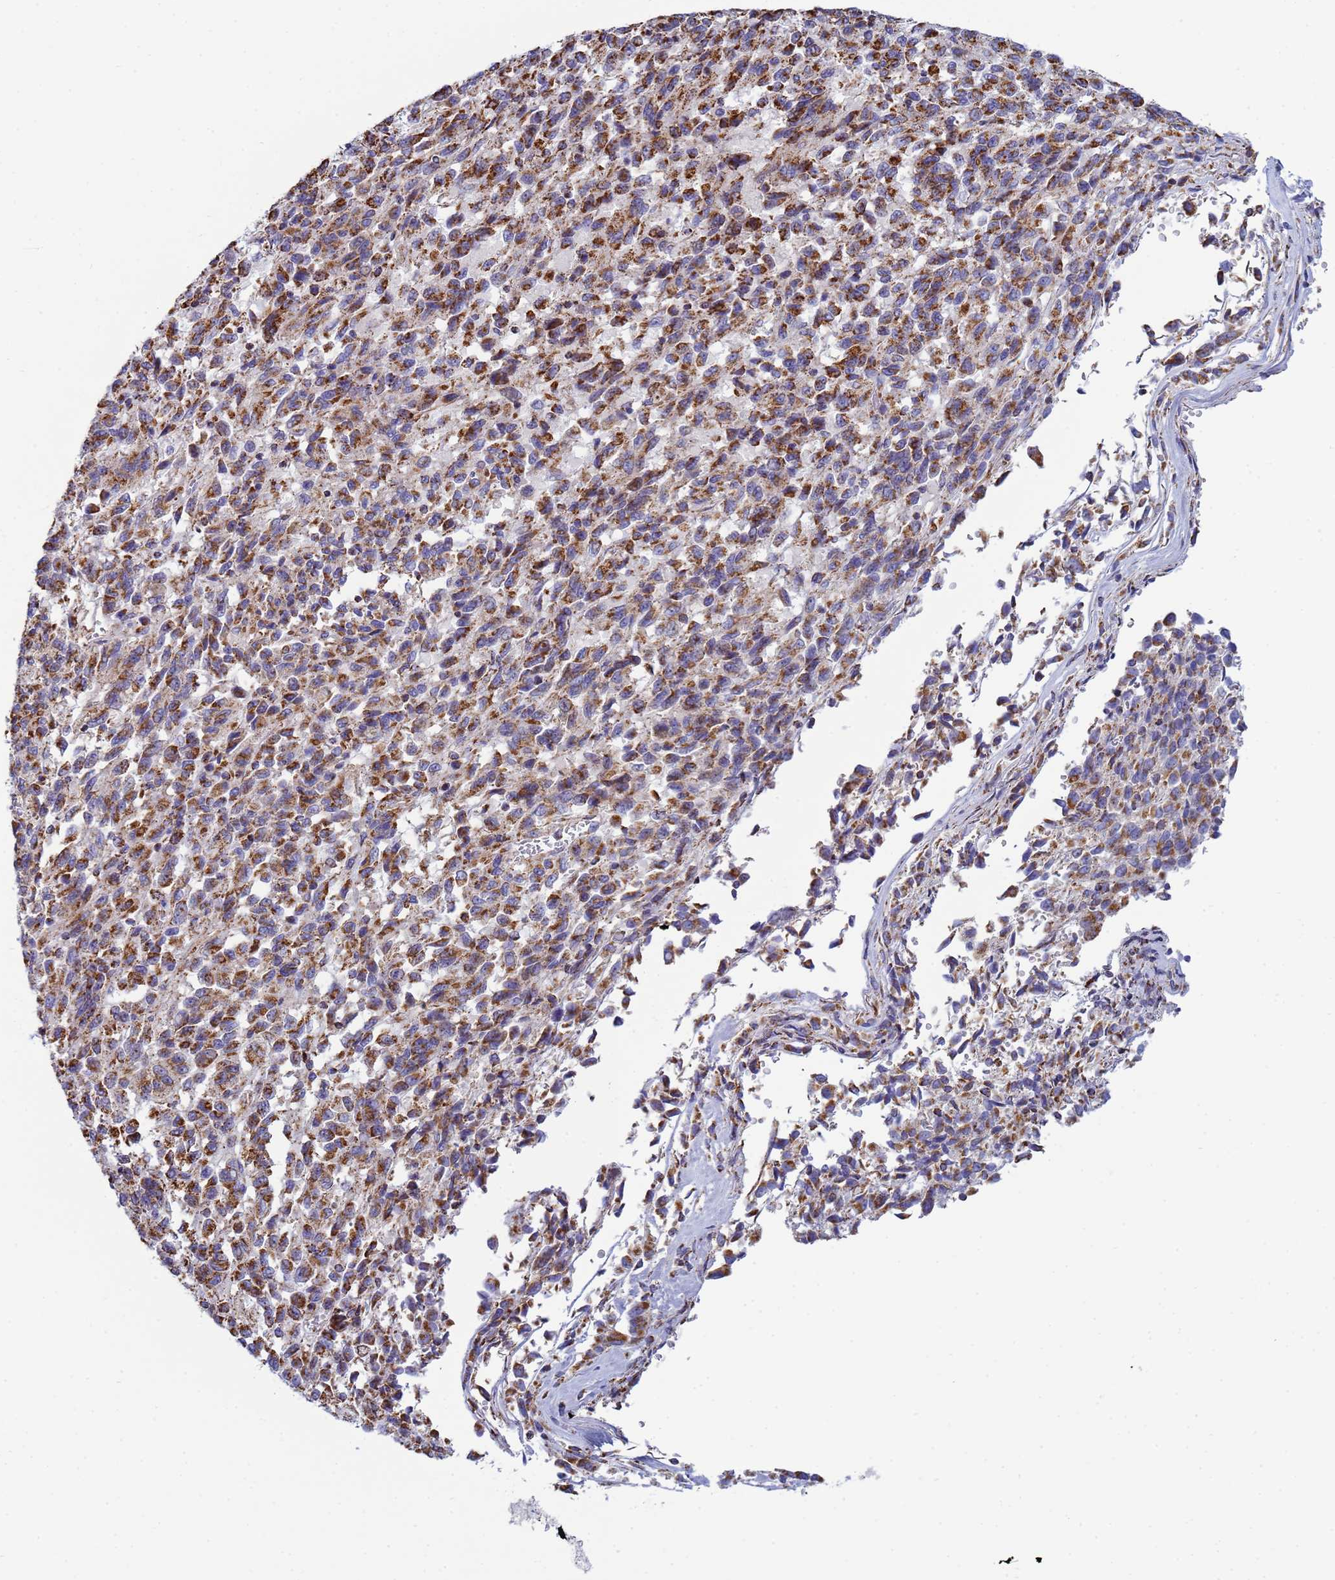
{"staining": {"intensity": "strong", "quantity": ">75%", "location": "cytoplasmic/membranous"}, "tissue": "melanoma", "cell_type": "Tumor cells", "image_type": "cancer", "snomed": [{"axis": "morphology", "description": "Malignant melanoma, Metastatic site"}, {"axis": "topography", "description": "Lung"}], "caption": "A high amount of strong cytoplasmic/membranous expression is identified in about >75% of tumor cells in melanoma tissue.", "gene": "COQ4", "patient": {"sex": "male", "age": 64}}